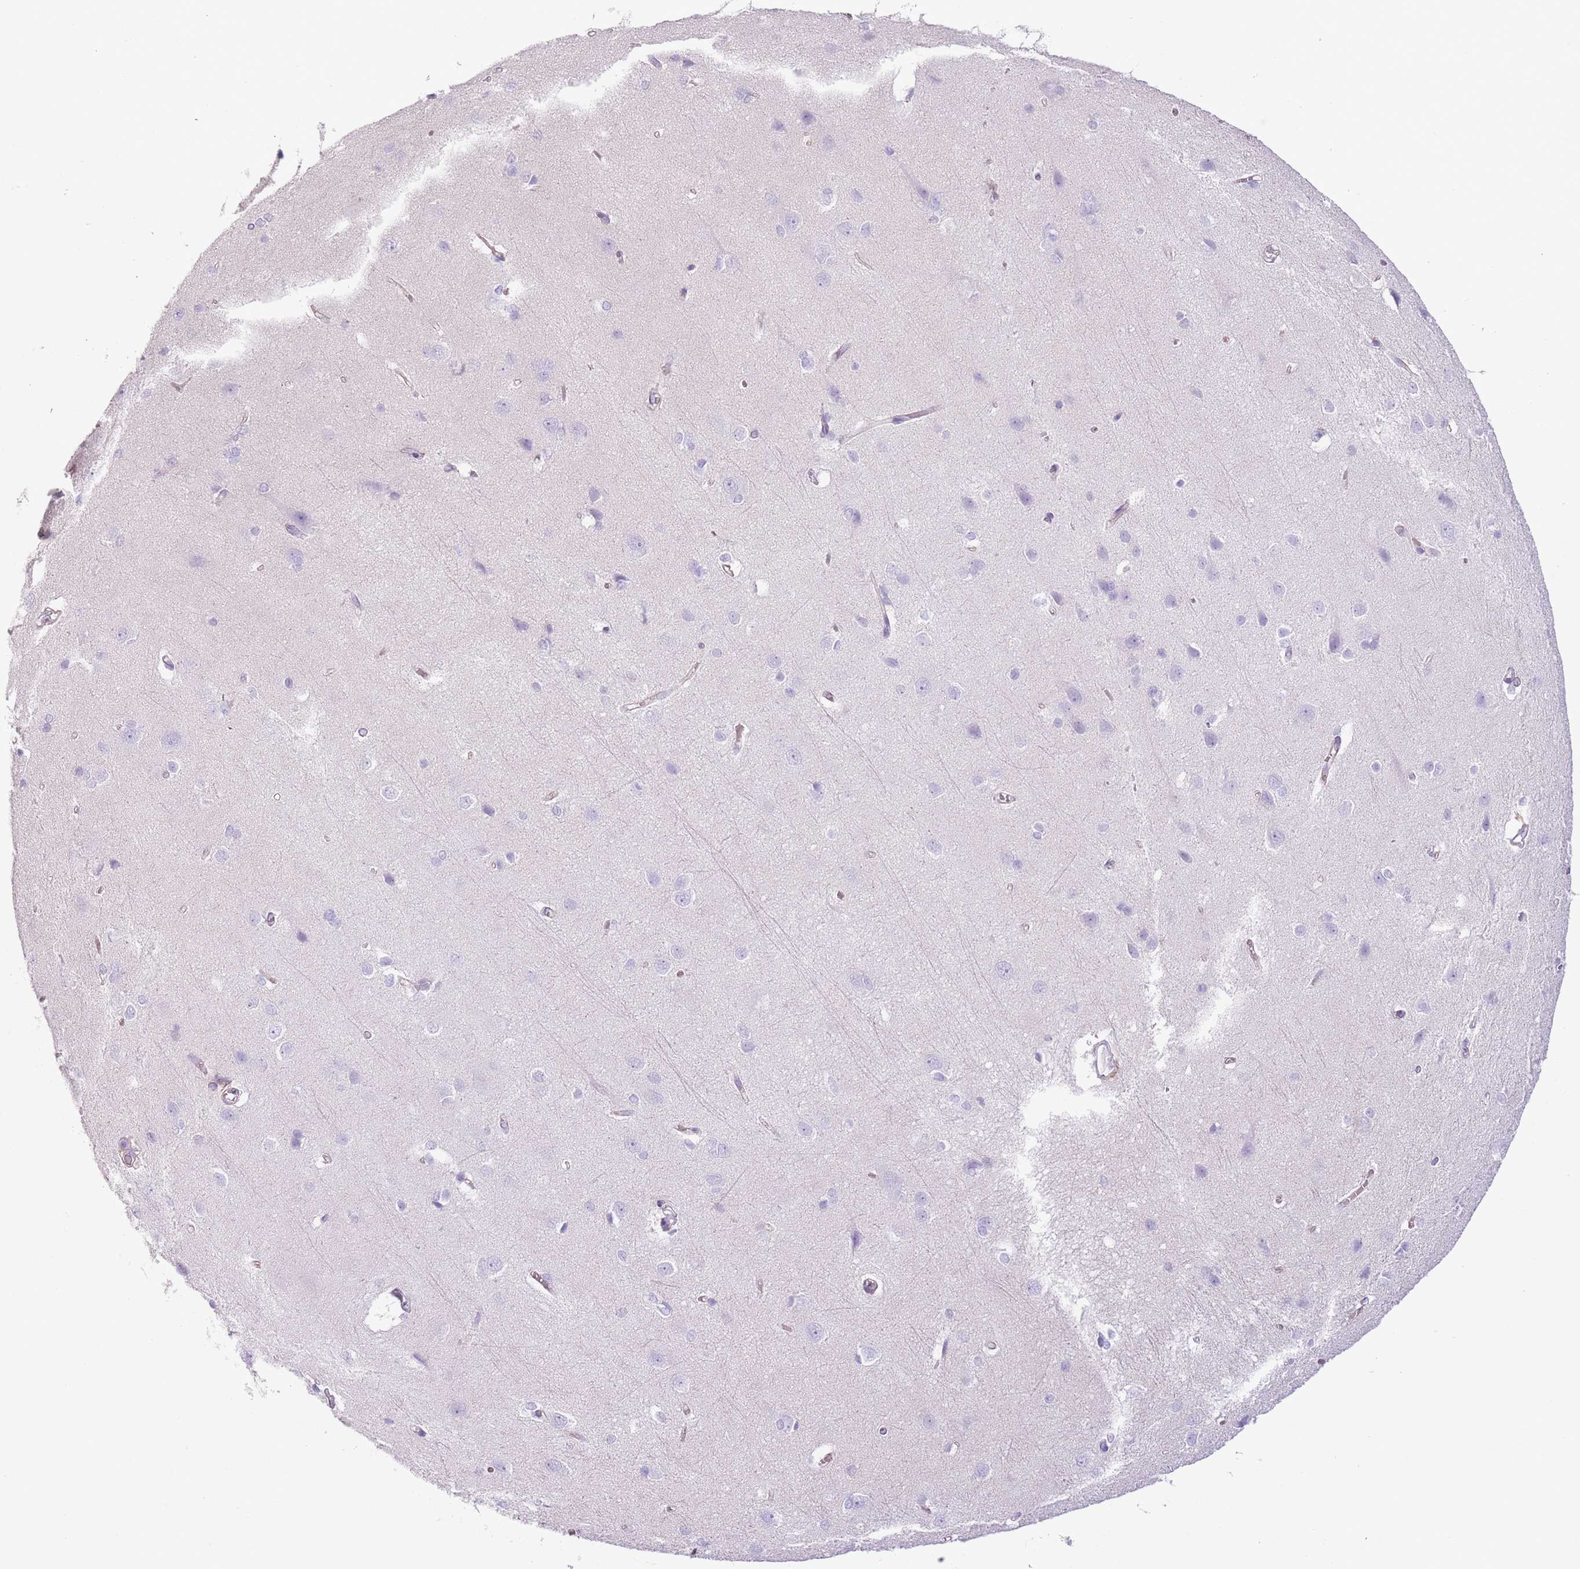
{"staining": {"intensity": "negative", "quantity": "none", "location": "none"}, "tissue": "cerebral cortex", "cell_type": "Endothelial cells", "image_type": "normal", "snomed": [{"axis": "morphology", "description": "Normal tissue, NOS"}, {"axis": "topography", "description": "Cerebral cortex"}], "caption": "IHC photomicrograph of unremarkable cerebral cortex stained for a protein (brown), which displays no expression in endothelial cells. Nuclei are stained in blue.", "gene": "RBP3", "patient": {"sex": "male", "age": 37}}